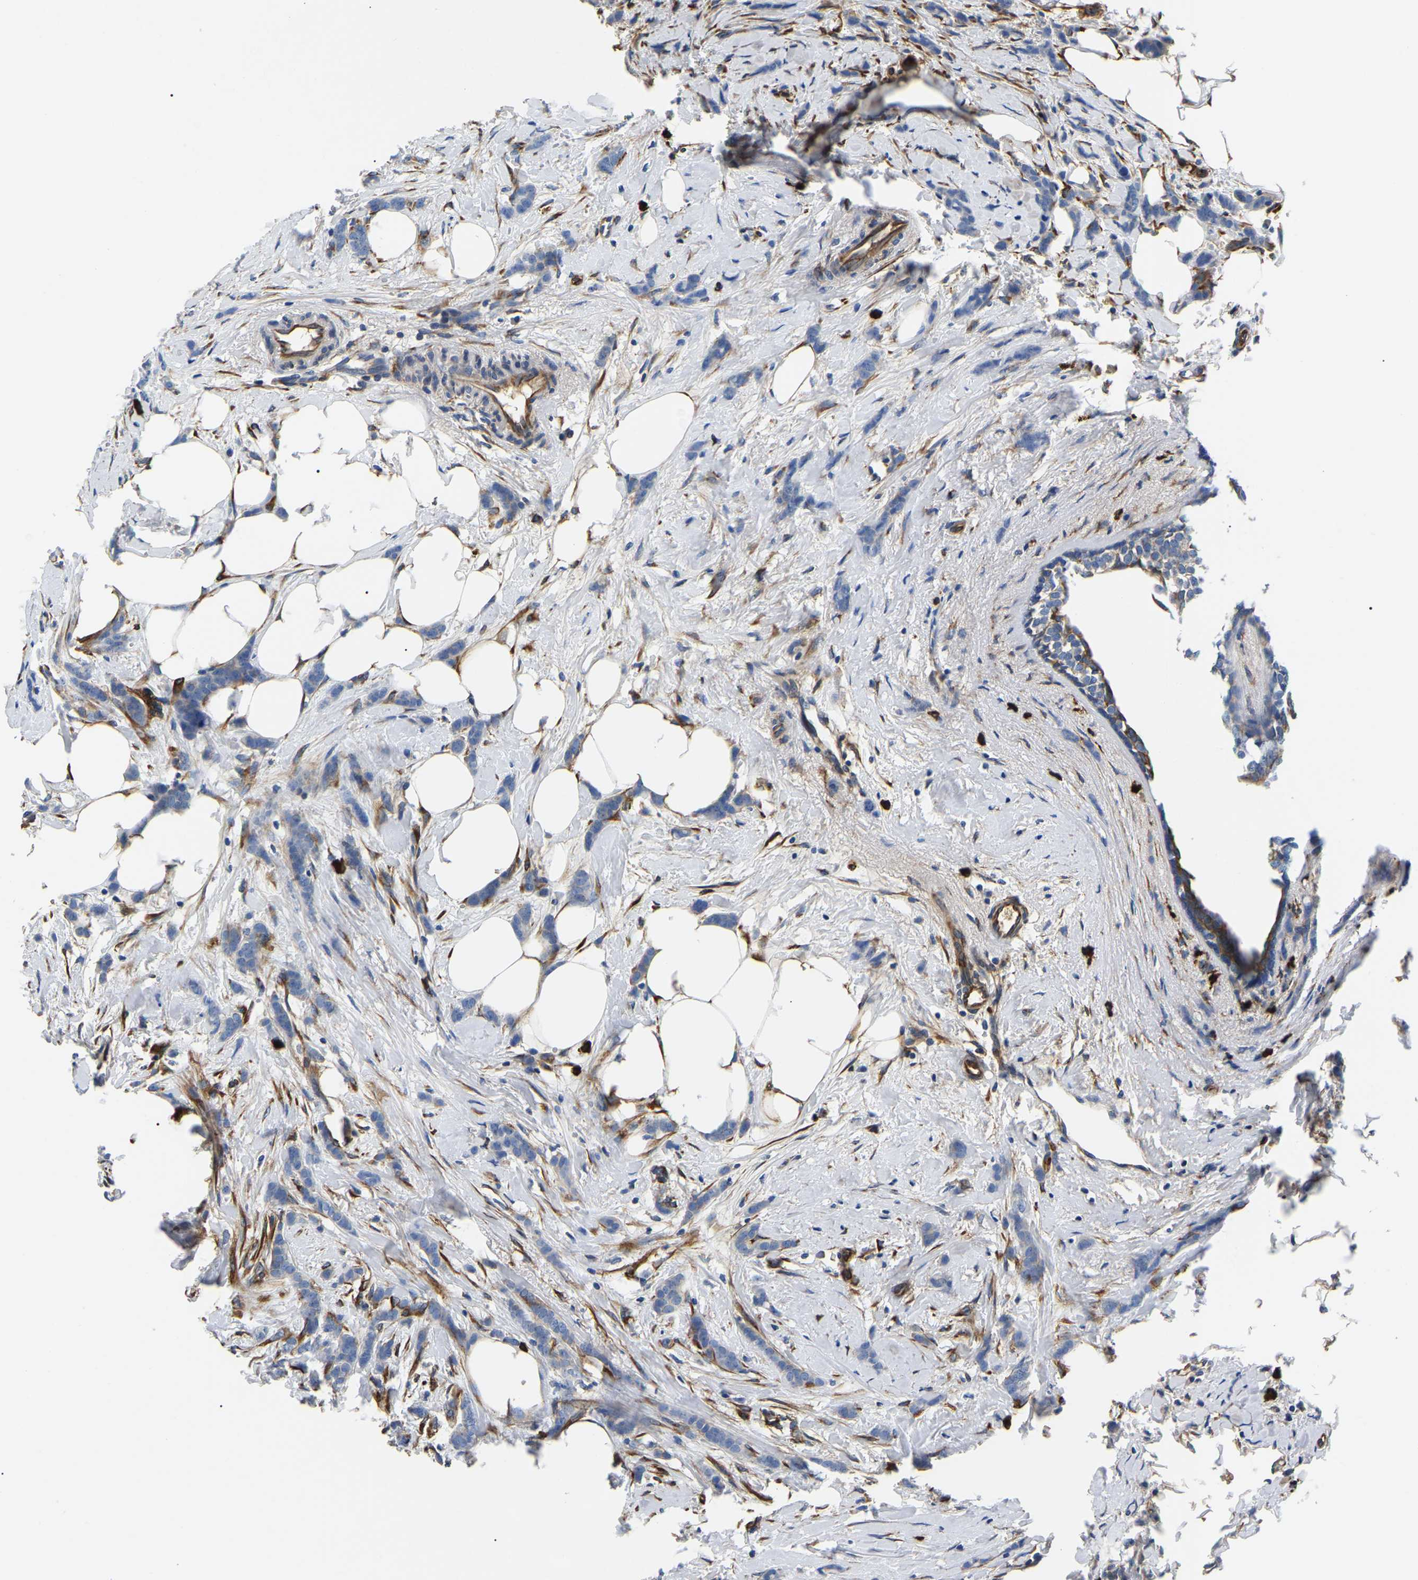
{"staining": {"intensity": "negative", "quantity": "none", "location": "none"}, "tissue": "breast cancer", "cell_type": "Tumor cells", "image_type": "cancer", "snomed": [{"axis": "morphology", "description": "Lobular carcinoma, in situ"}, {"axis": "morphology", "description": "Lobular carcinoma"}, {"axis": "topography", "description": "Breast"}], "caption": "Immunohistochemical staining of lobular carcinoma (breast) demonstrates no significant positivity in tumor cells.", "gene": "DUSP8", "patient": {"sex": "female", "age": 41}}